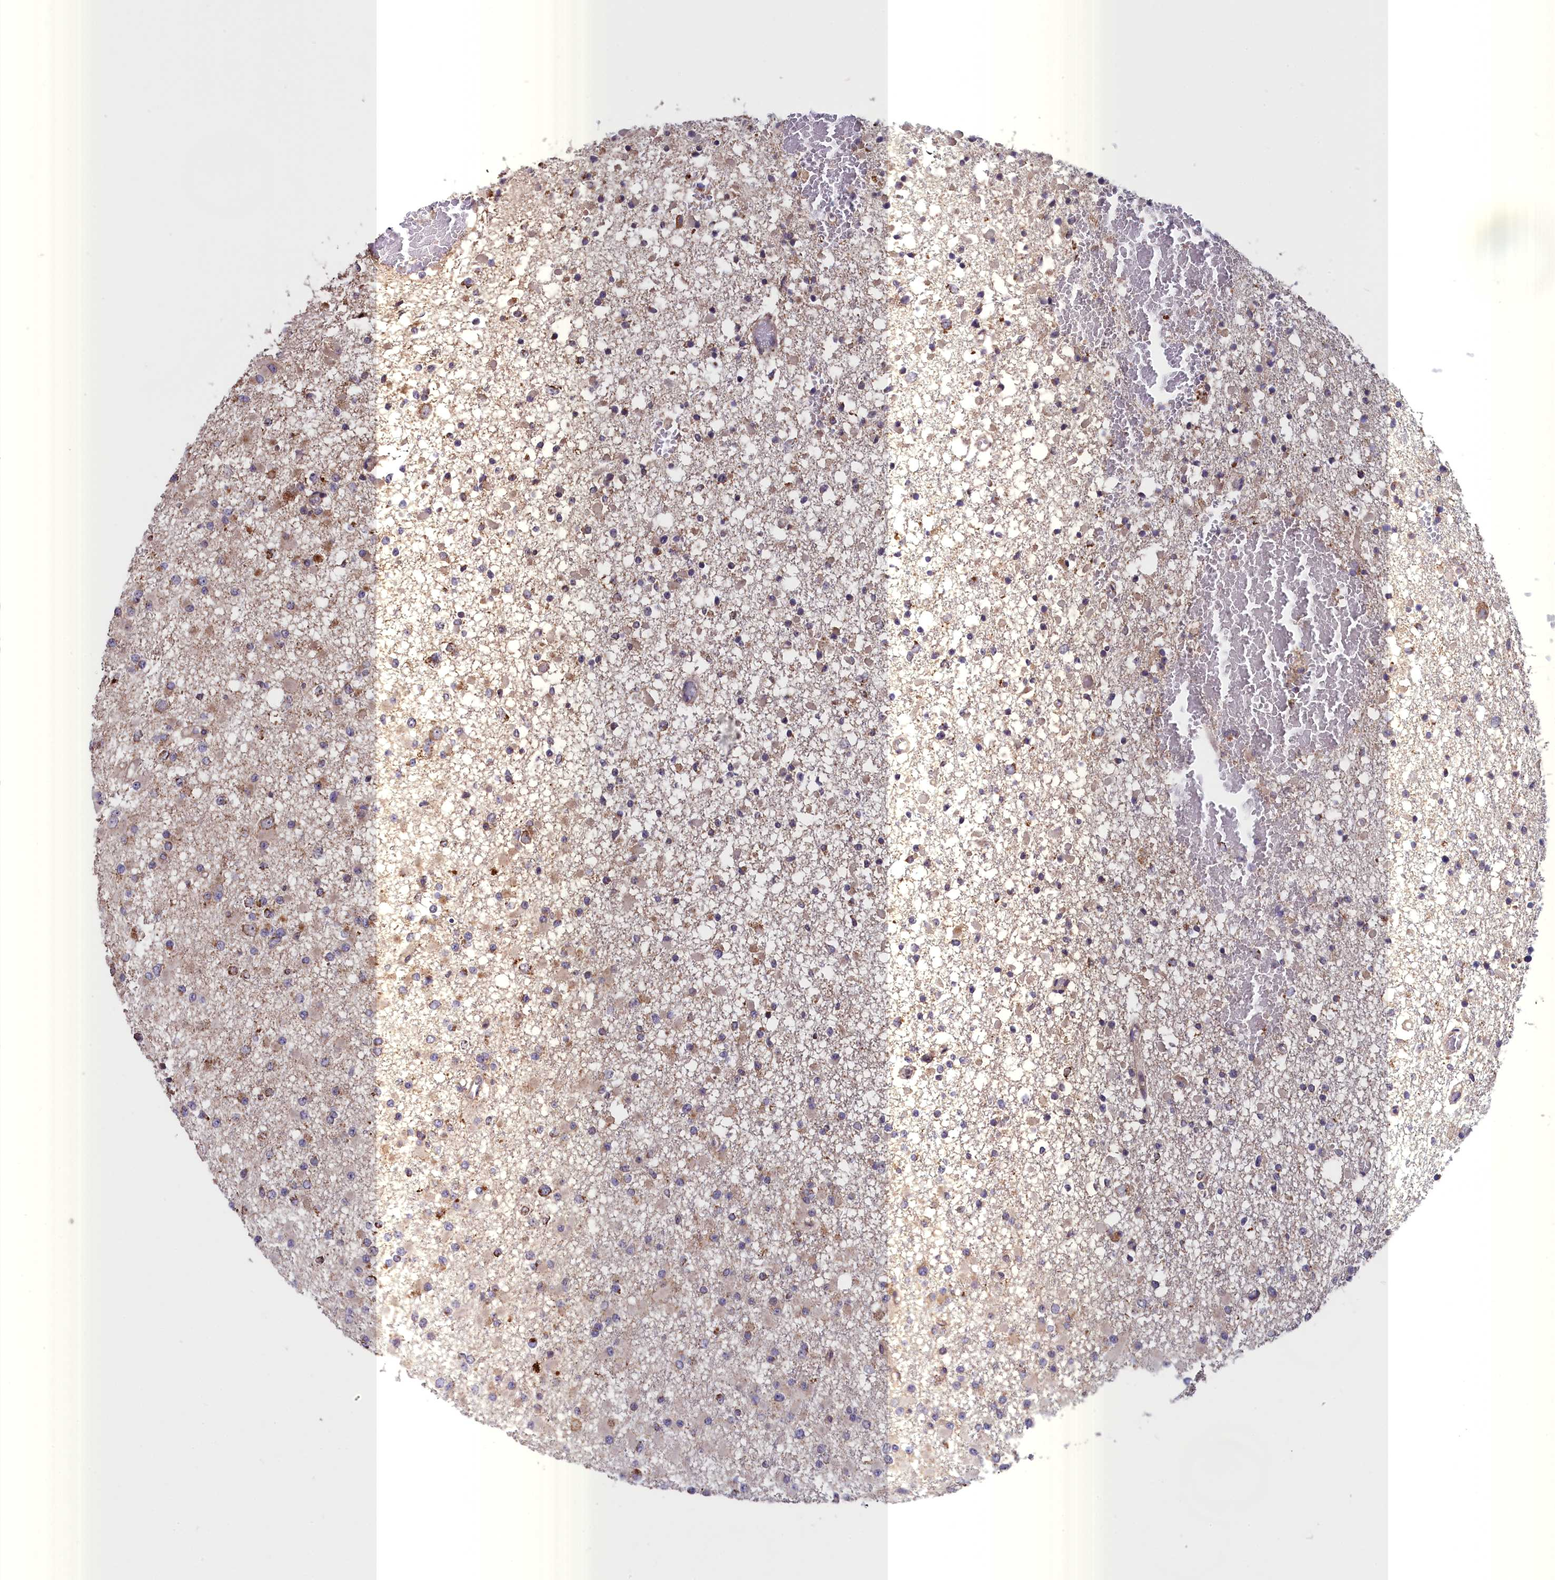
{"staining": {"intensity": "moderate", "quantity": "<25%", "location": "cytoplasmic/membranous"}, "tissue": "glioma", "cell_type": "Tumor cells", "image_type": "cancer", "snomed": [{"axis": "morphology", "description": "Glioma, malignant, Low grade"}, {"axis": "topography", "description": "Brain"}], "caption": "Immunohistochemistry (IHC) micrograph of glioma stained for a protein (brown), which exhibits low levels of moderate cytoplasmic/membranous expression in approximately <25% of tumor cells.", "gene": "TIMM44", "patient": {"sex": "female", "age": 22}}